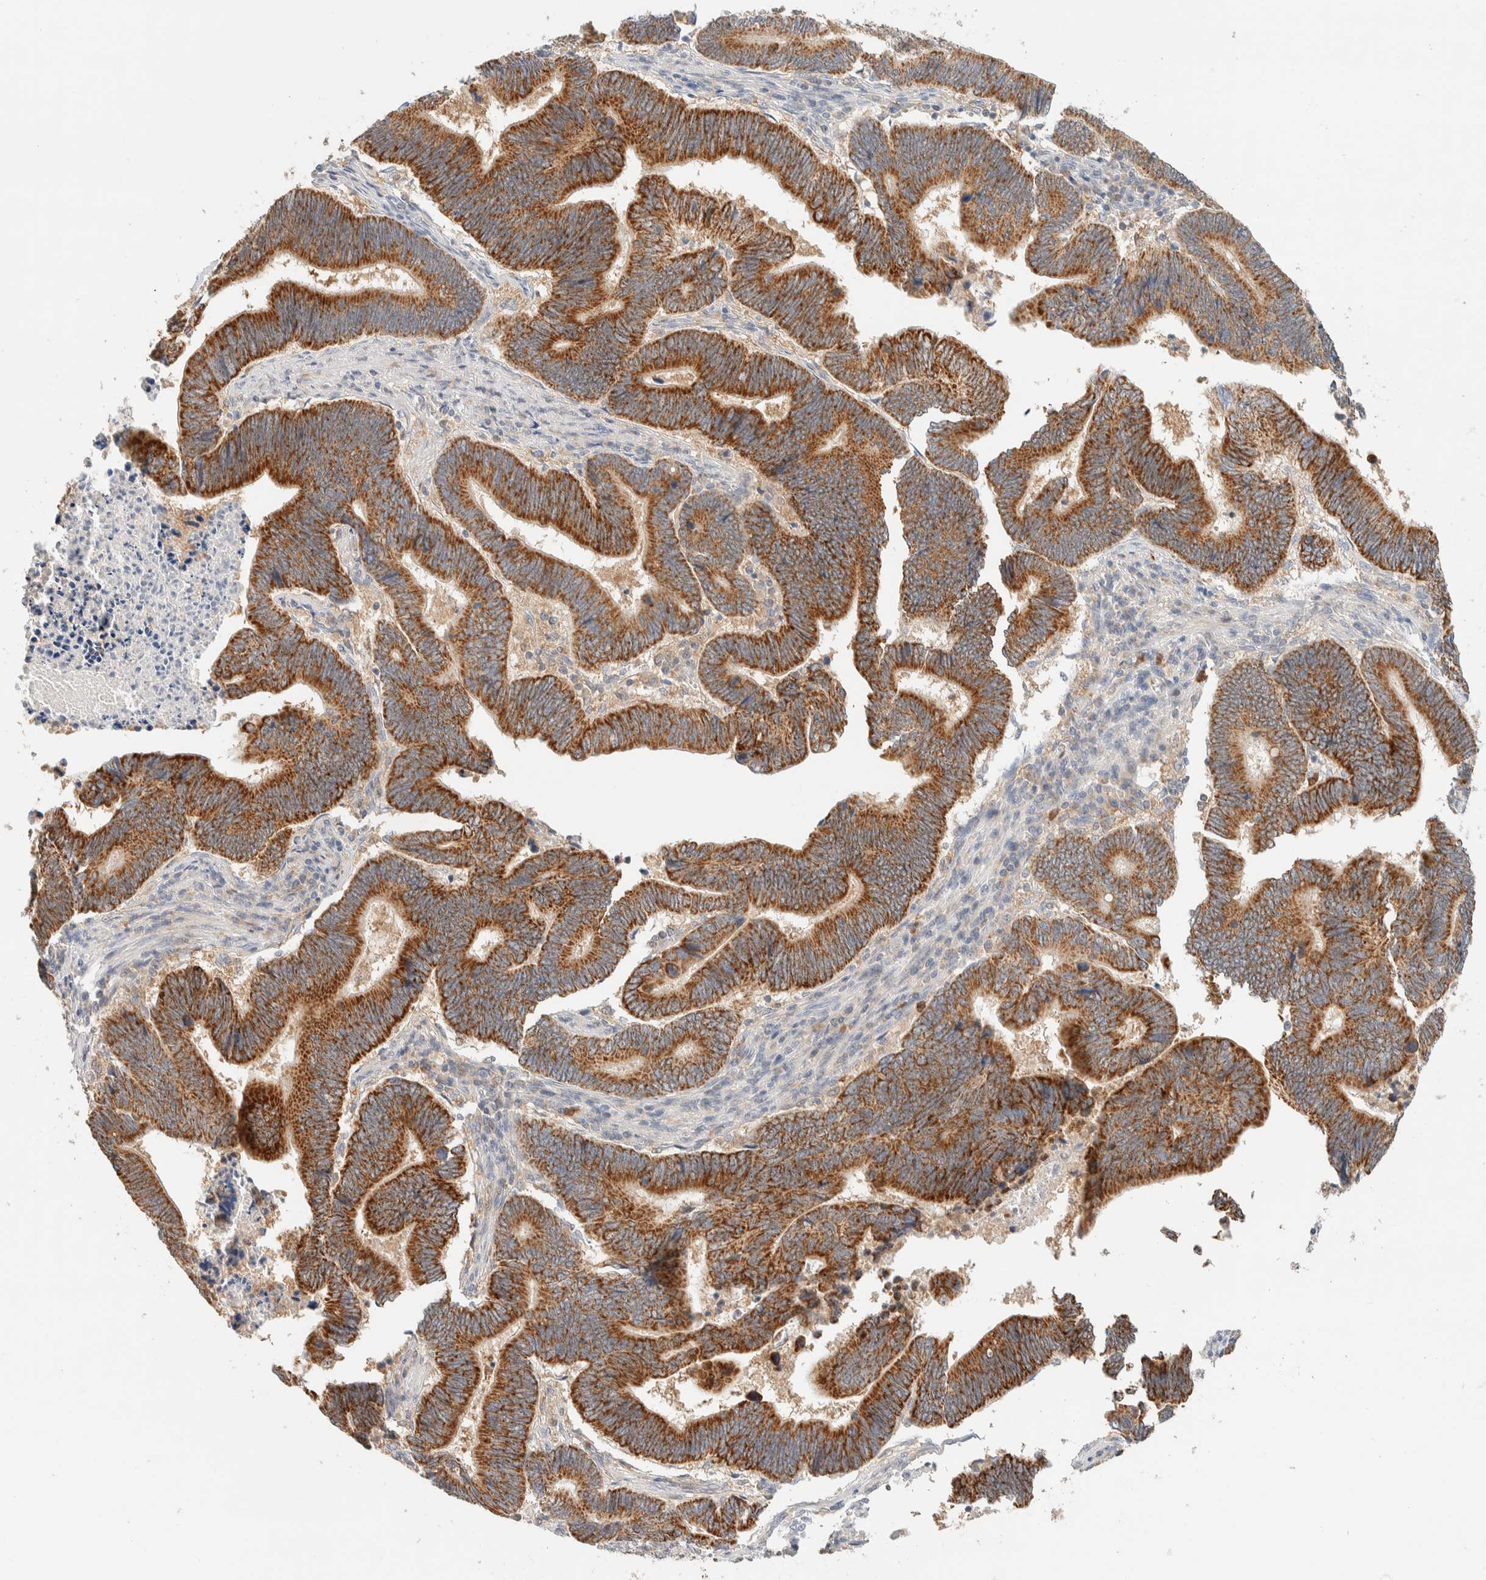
{"staining": {"intensity": "strong", "quantity": ">75%", "location": "cytoplasmic/membranous"}, "tissue": "pancreatic cancer", "cell_type": "Tumor cells", "image_type": "cancer", "snomed": [{"axis": "morphology", "description": "Adenocarcinoma, NOS"}, {"axis": "topography", "description": "Pancreas"}], "caption": "An IHC histopathology image of tumor tissue is shown. Protein staining in brown labels strong cytoplasmic/membranous positivity in adenocarcinoma (pancreatic) within tumor cells. (IHC, brightfield microscopy, high magnification).", "gene": "HDHD3", "patient": {"sex": "female", "age": 70}}